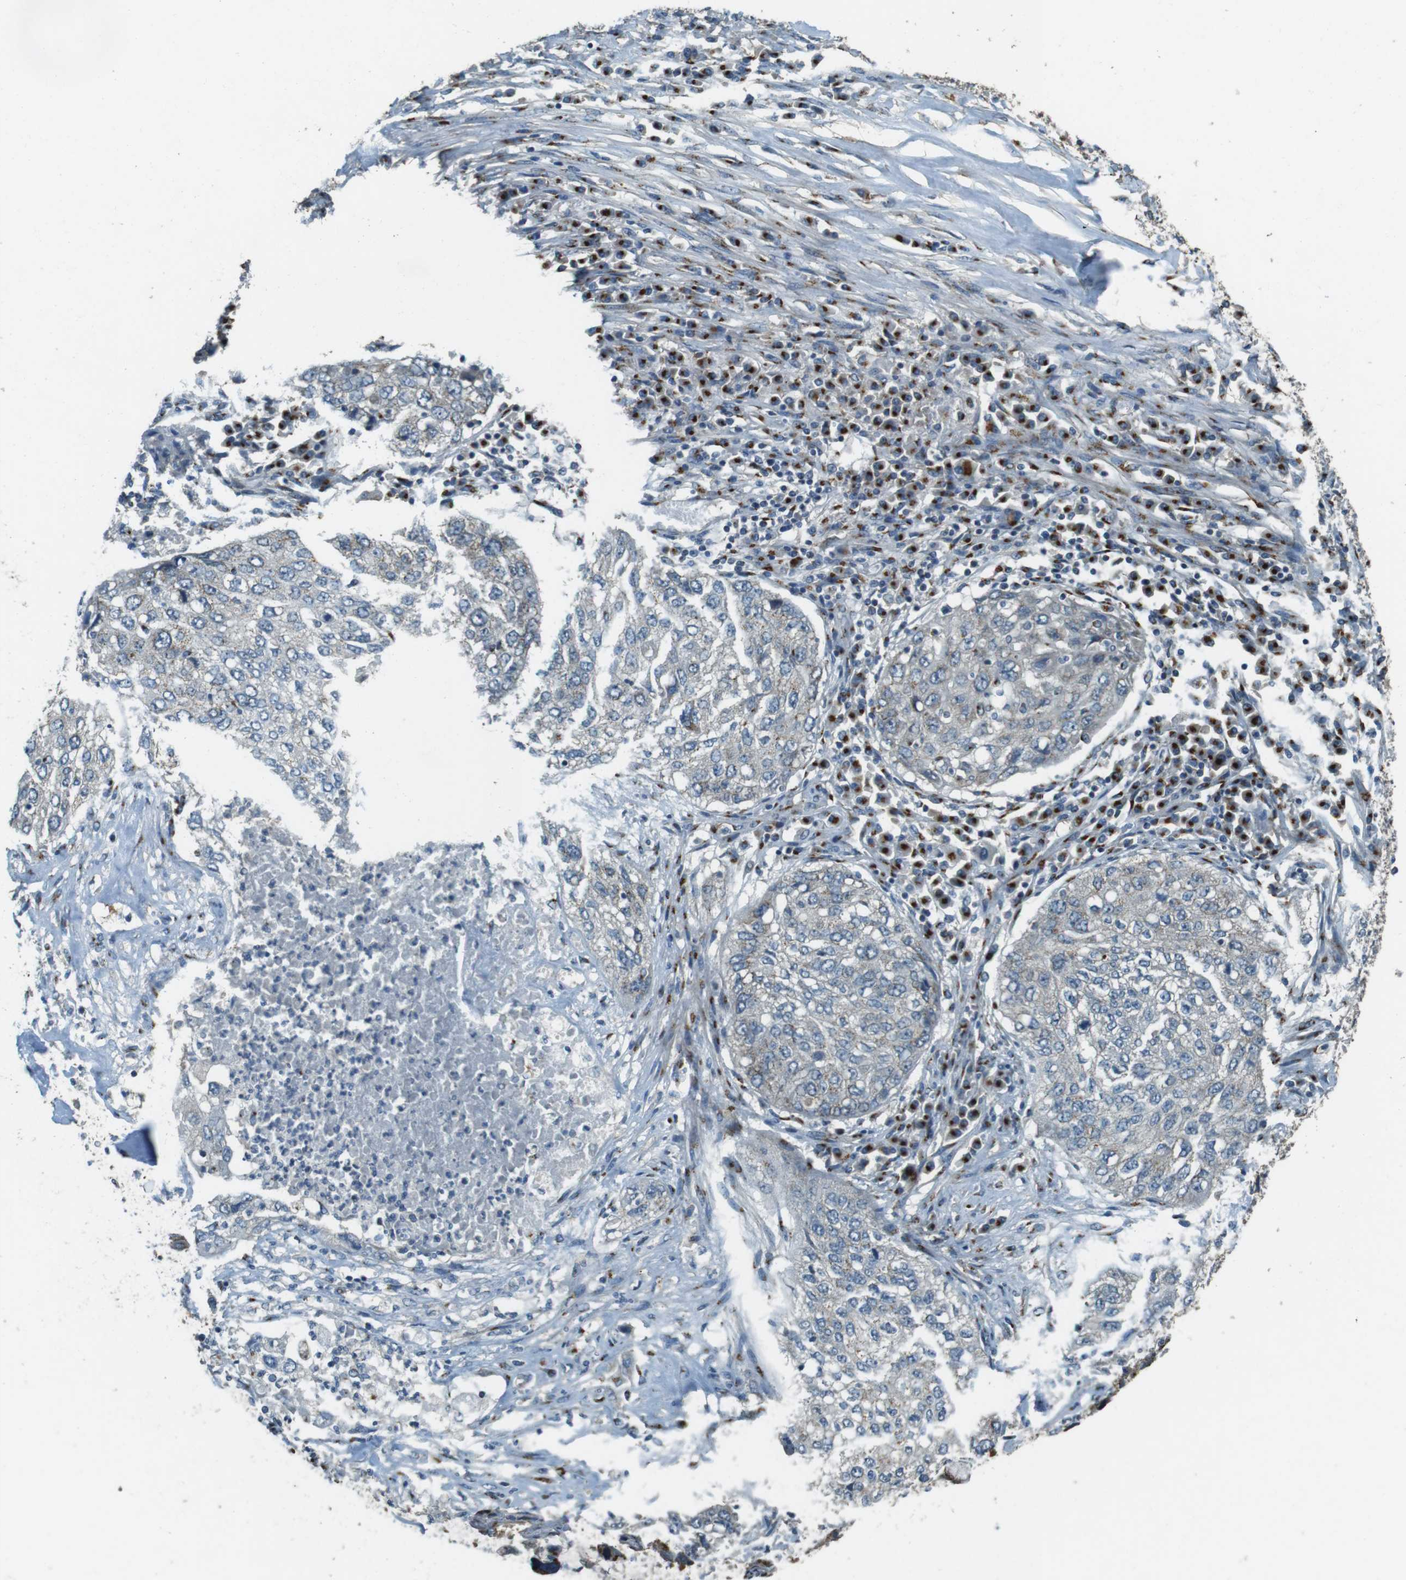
{"staining": {"intensity": "weak", "quantity": "<25%", "location": "cytoplasmic/membranous"}, "tissue": "lung cancer", "cell_type": "Tumor cells", "image_type": "cancer", "snomed": [{"axis": "morphology", "description": "Squamous cell carcinoma, NOS"}, {"axis": "topography", "description": "Lung"}], "caption": "An immunohistochemistry (IHC) histopathology image of lung cancer is shown. There is no staining in tumor cells of lung cancer. Brightfield microscopy of immunohistochemistry (IHC) stained with DAB (3,3'-diaminobenzidine) (brown) and hematoxylin (blue), captured at high magnification.", "gene": "TMEM115", "patient": {"sex": "female", "age": 63}}